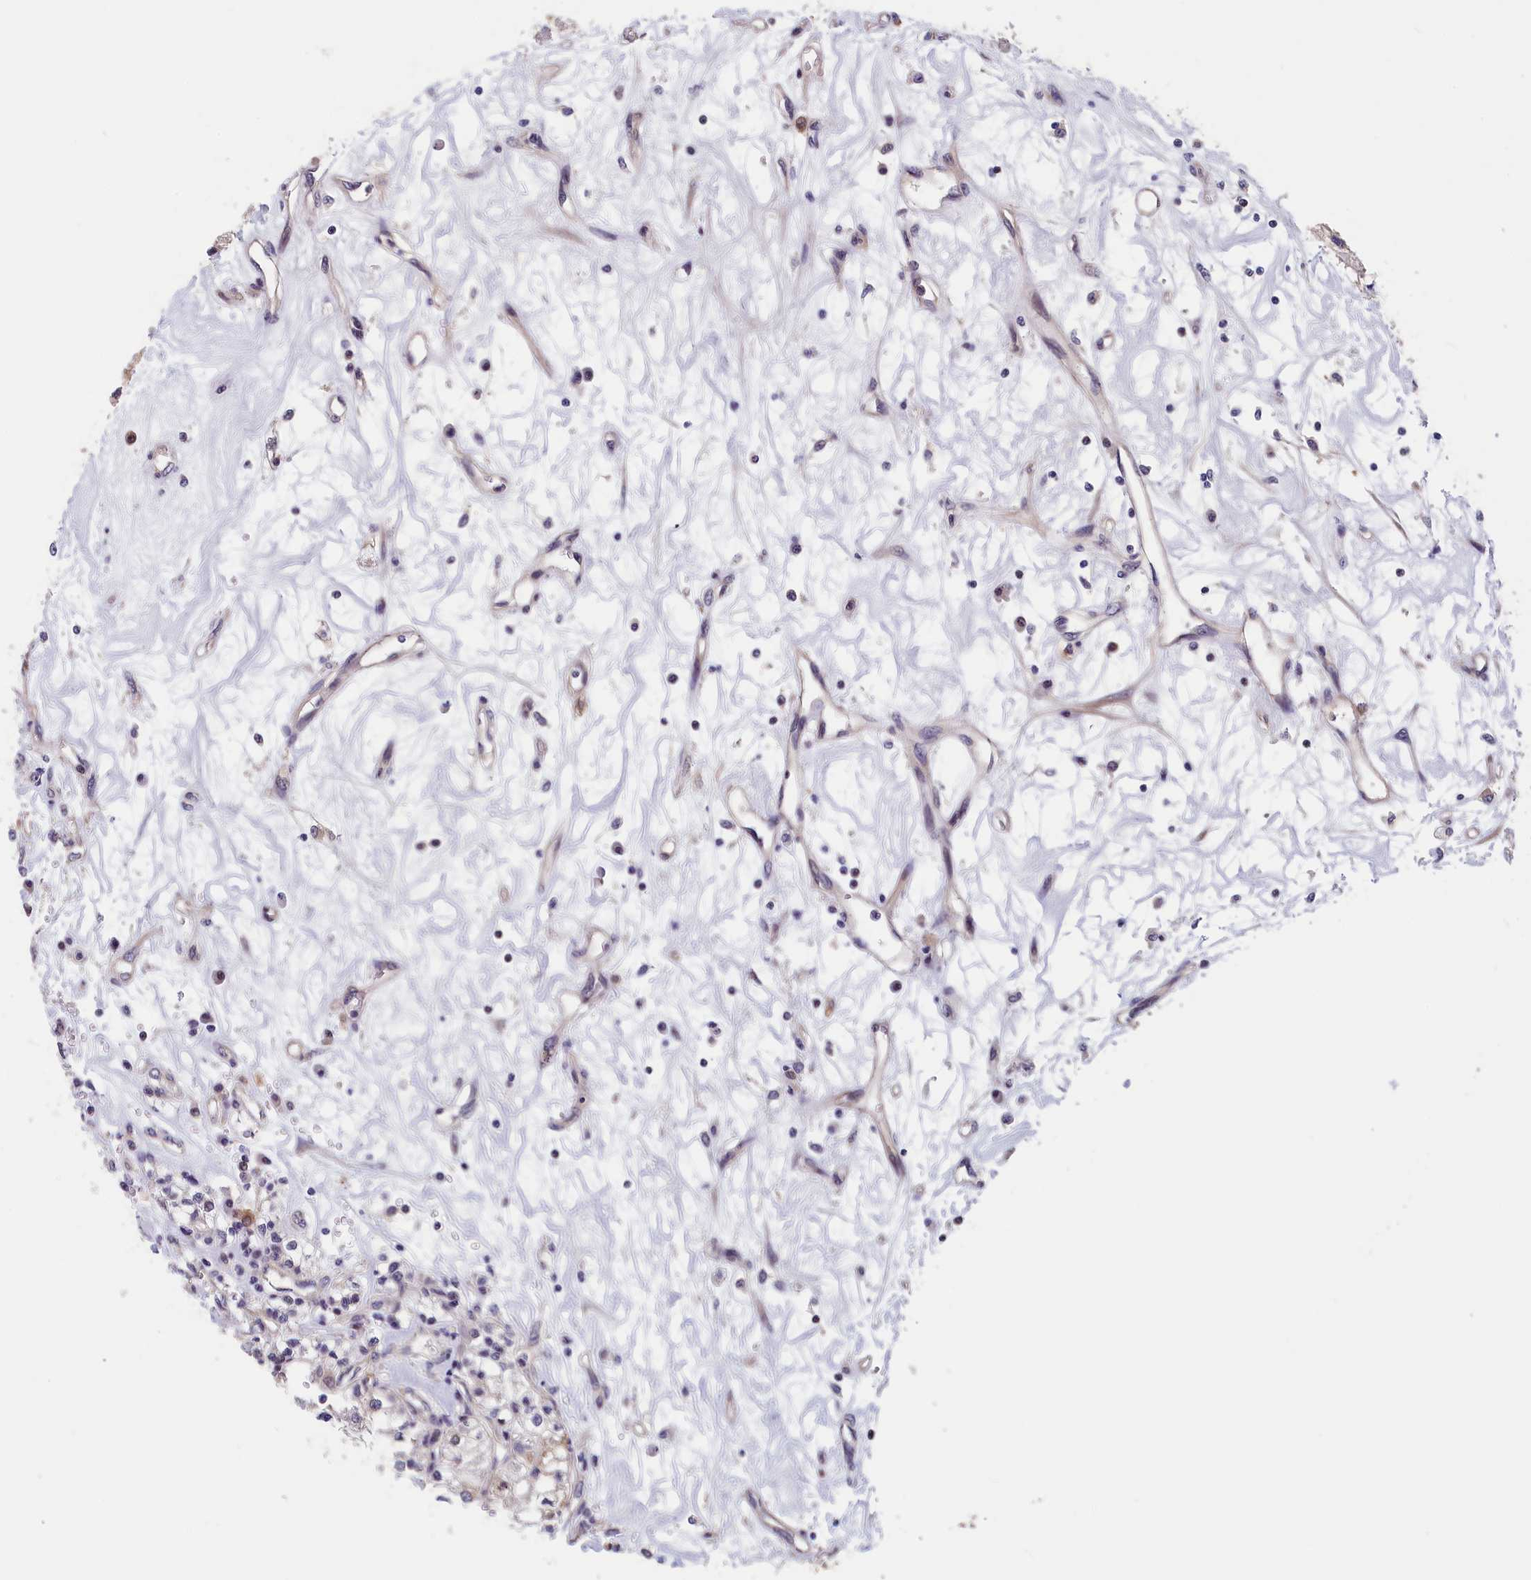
{"staining": {"intensity": "weak", "quantity": "<25%", "location": "cytoplasmic/membranous"}, "tissue": "renal cancer", "cell_type": "Tumor cells", "image_type": "cancer", "snomed": [{"axis": "morphology", "description": "Adenocarcinoma, NOS"}, {"axis": "topography", "description": "Kidney"}], "caption": "This is an immunohistochemistry (IHC) photomicrograph of renal cancer (adenocarcinoma). There is no expression in tumor cells.", "gene": "TMEM116", "patient": {"sex": "female", "age": 59}}